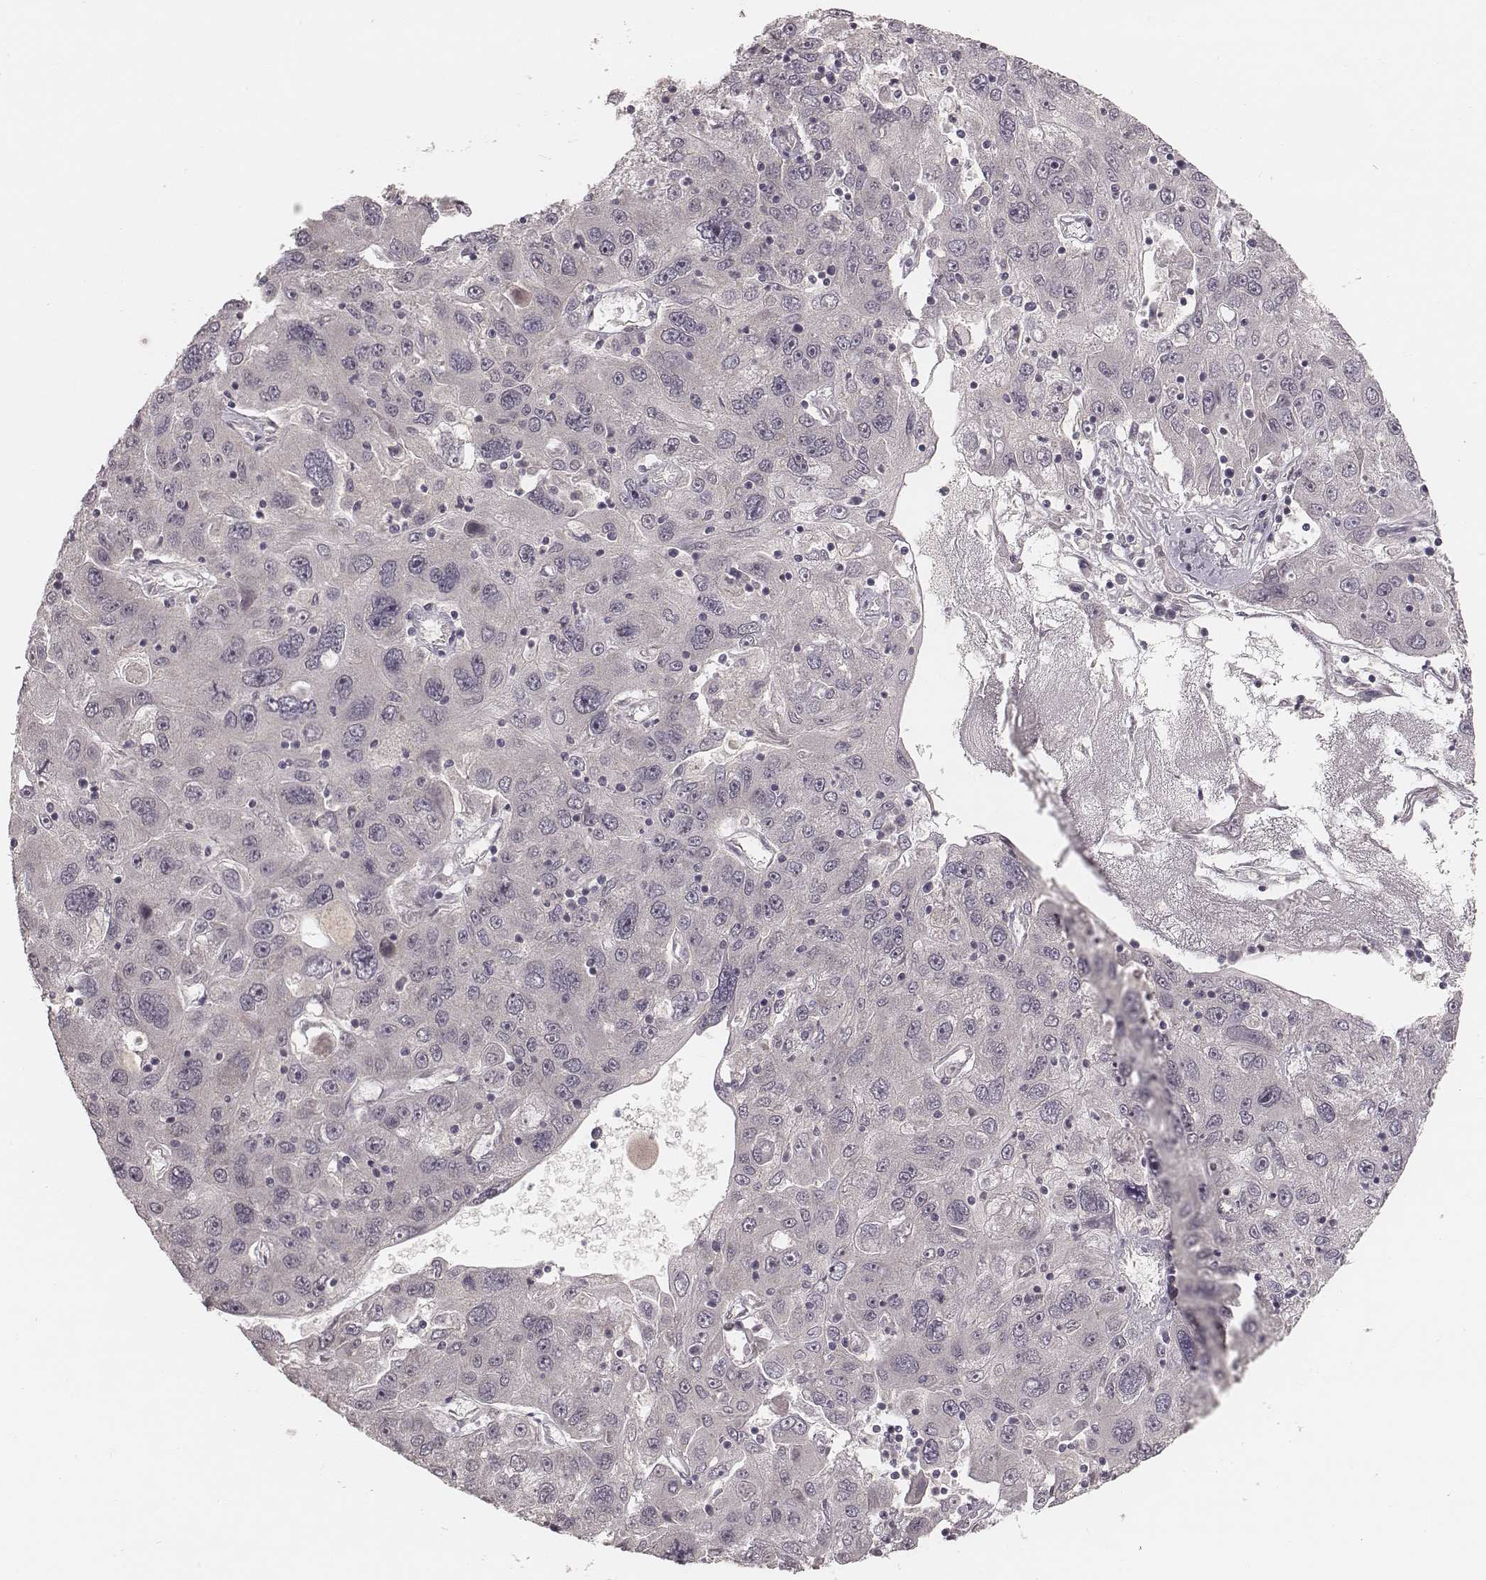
{"staining": {"intensity": "negative", "quantity": "none", "location": "none"}, "tissue": "stomach cancer", "cell_type": "Tumor cells", "image_type": "cancer", "snomed": [{"axis": "morphology", "description": "Adenocarcinoma, NOS"}, {"axis": "topography", "description": "Stomach"}], "caption": "There is no significant positivity in tumor cells of stomach adenocarcinoma.", "gene": "LY6K", "patient": {"sex": "male", "age": 56}}